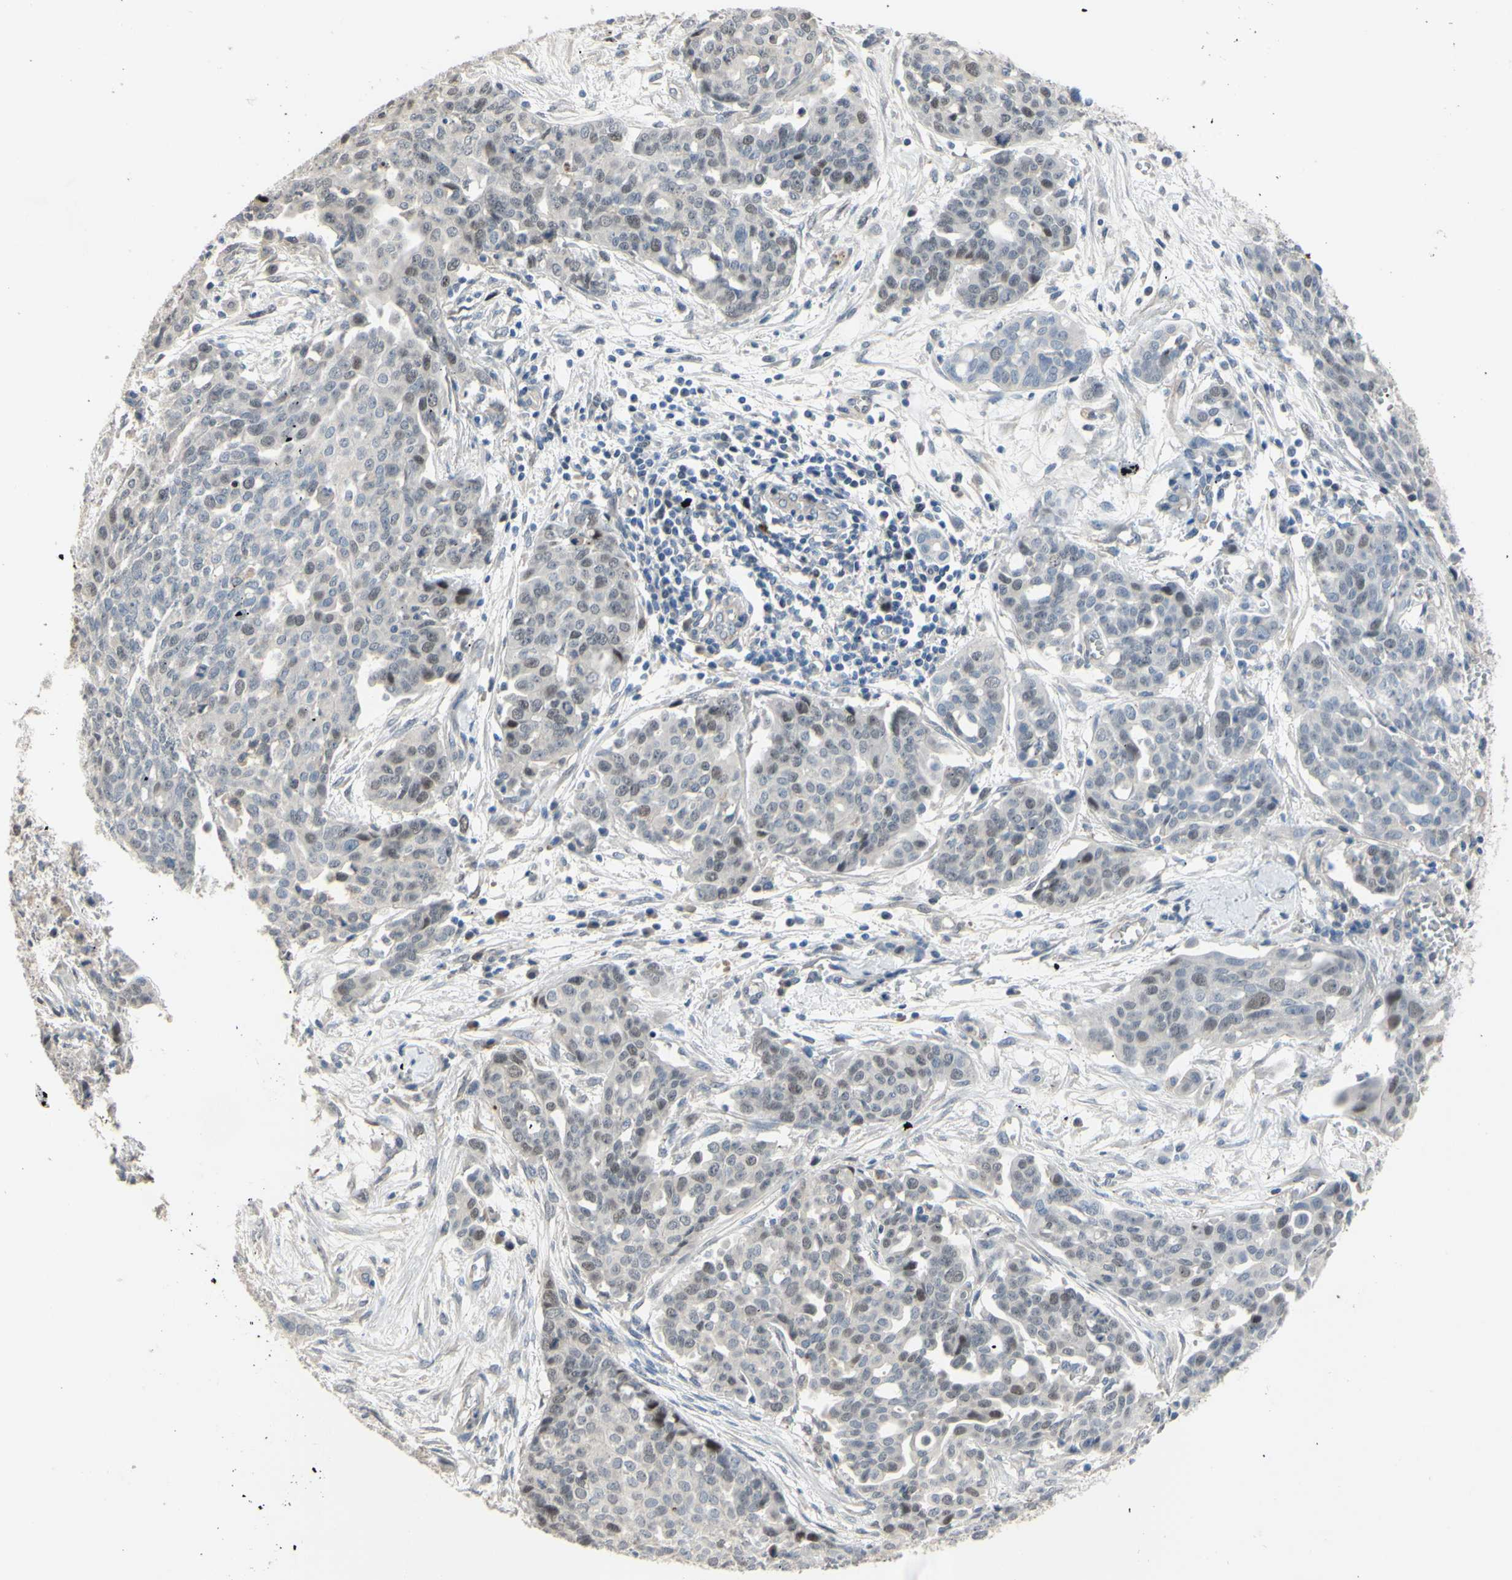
{"staining": {"intensity": "weak", "quantity": "<25%", "location": "nuclear"}, "tissue": "ovarian cancer", "cell_type": "Tumor cells", "image_type": "cancer", "snomed": [{"axis": "morphology", "description": "Cystadenocarcinoma, serous, NOS"}, {"axis": "topography", "description": "Soft tissue"}, {"axis": "topography", "description": "Ovary"}], "caption": "Tumor cells show no significant protein staining in ovarian cancer (serous cystadenocarcinoma).", "gene": "LHX9", "patient": {"sex": "female", "age": 57}}